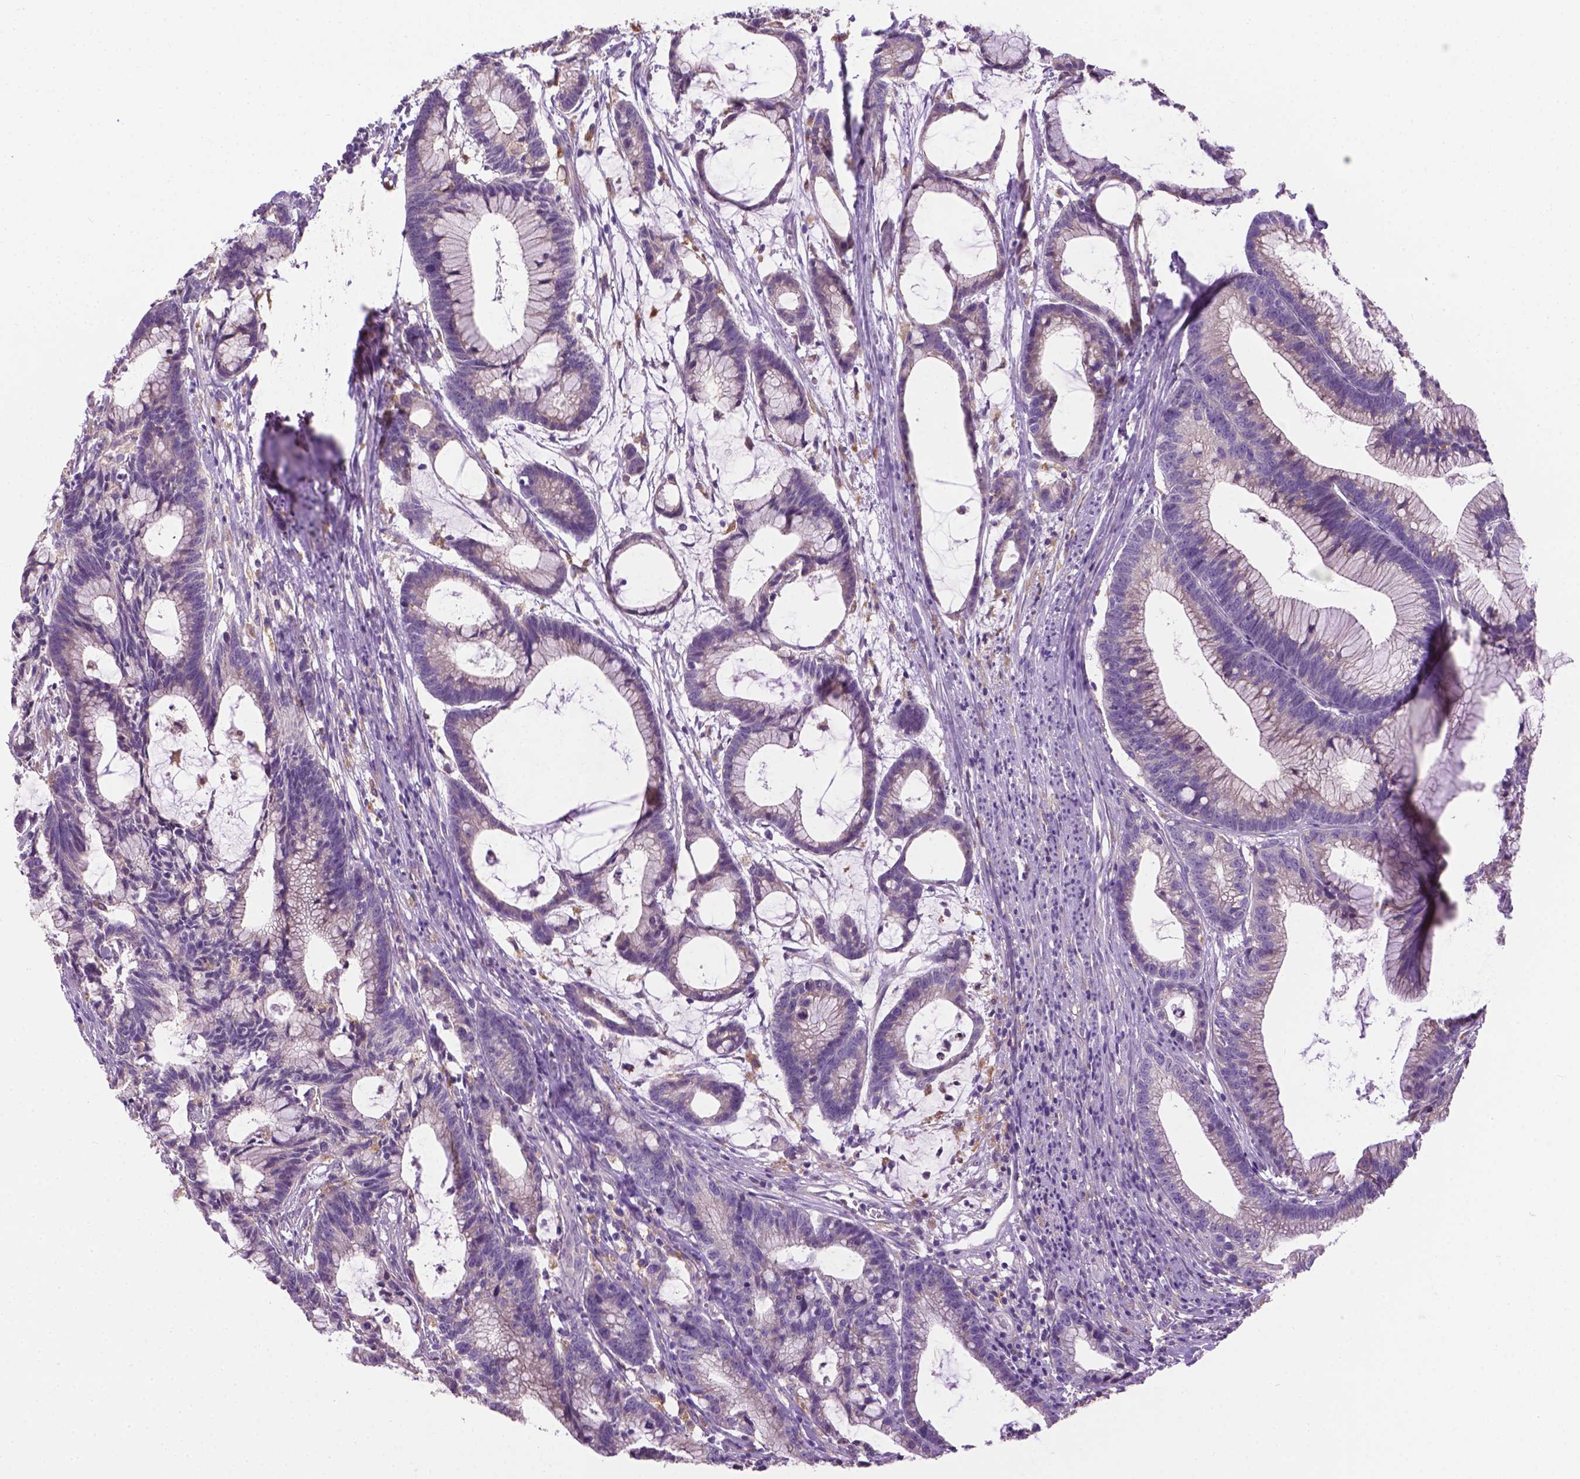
{"staining": {"intensity": "negative", "quantity": "none", "location": "none"}, "tissue": "colorectal cancer", "cell_type": "Tumor cells", "image_type": "cancer", "snomed": [{"axis": "morphology", "description": "Adenocarcinoma, NOS"}, {"axis": "topography", "description": "Colon"}], "caption": "Immunohistochemistry (IHC) of human adenocarcinoma (colorectal) displays no positivity in tumor cells. Brightfield microscopy of IHC stained with DAB (brown) and hematoxylin (blue), captured at high magnification.", "gene": "CDH7", "patient": {"sex": "female", "age": 78}}